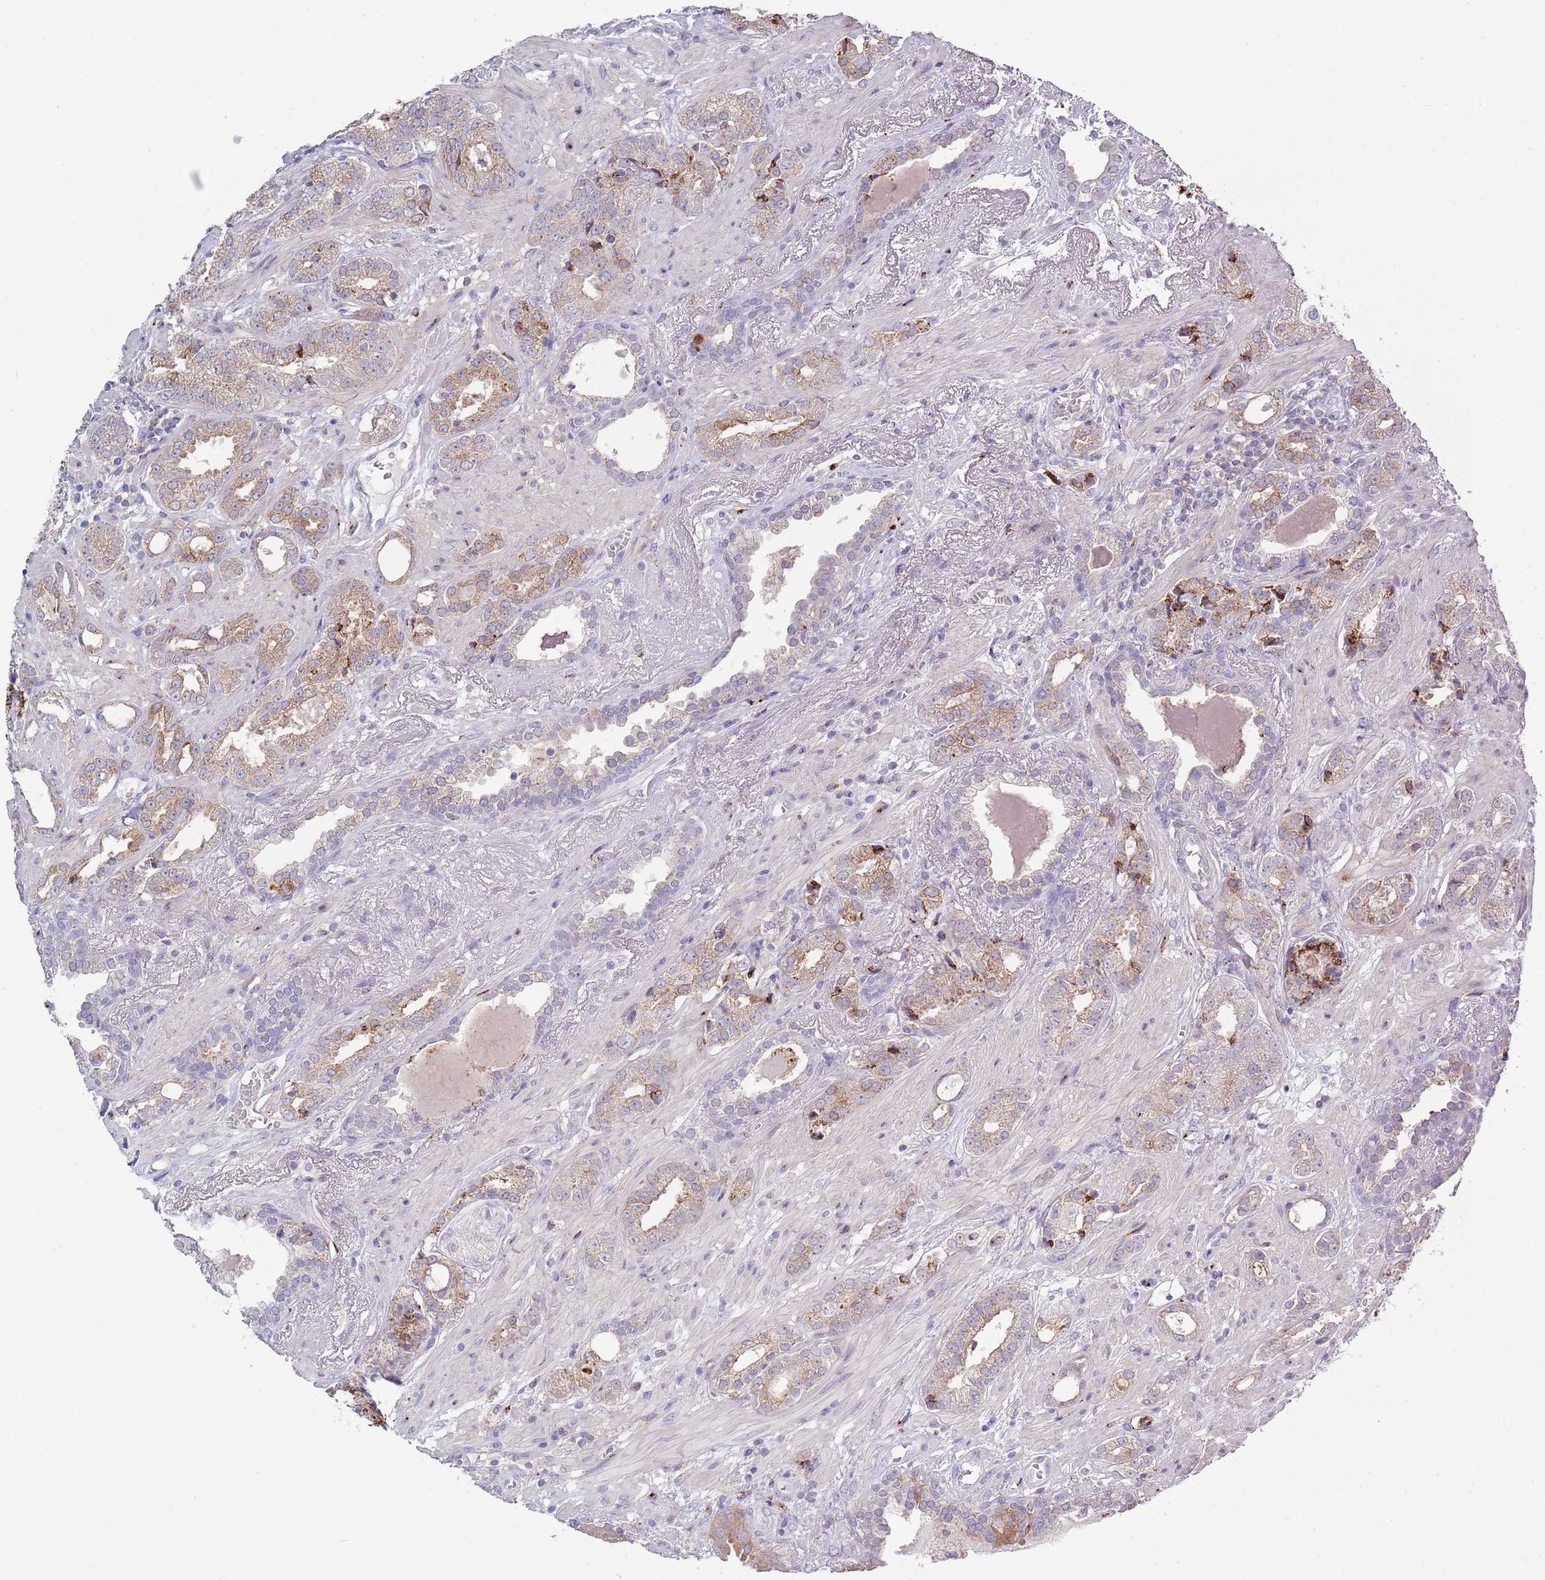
{"staining": {"intensity": "strong", "quantity": "25%-75%", "location": "cytoplasmic/membranous"}, "tissue": "prostate cancer", "cell_type": "Tumor cells", "image_type": "cancer", "snomed": [{"axis": "morphology", "description": "Adenocarcinoma, High grade"}, {"axis": "topography", "description": "Prostate"}], "caption": "A micrograph showing strong cytoplasmic/membranous positivity in approximately 25%-75% of tumor cells in prostate cancer, as visualized by brown immunohistochemical staining.", "gene": "ACSBG1", "patient": {"sex": "male", "age": 71}}